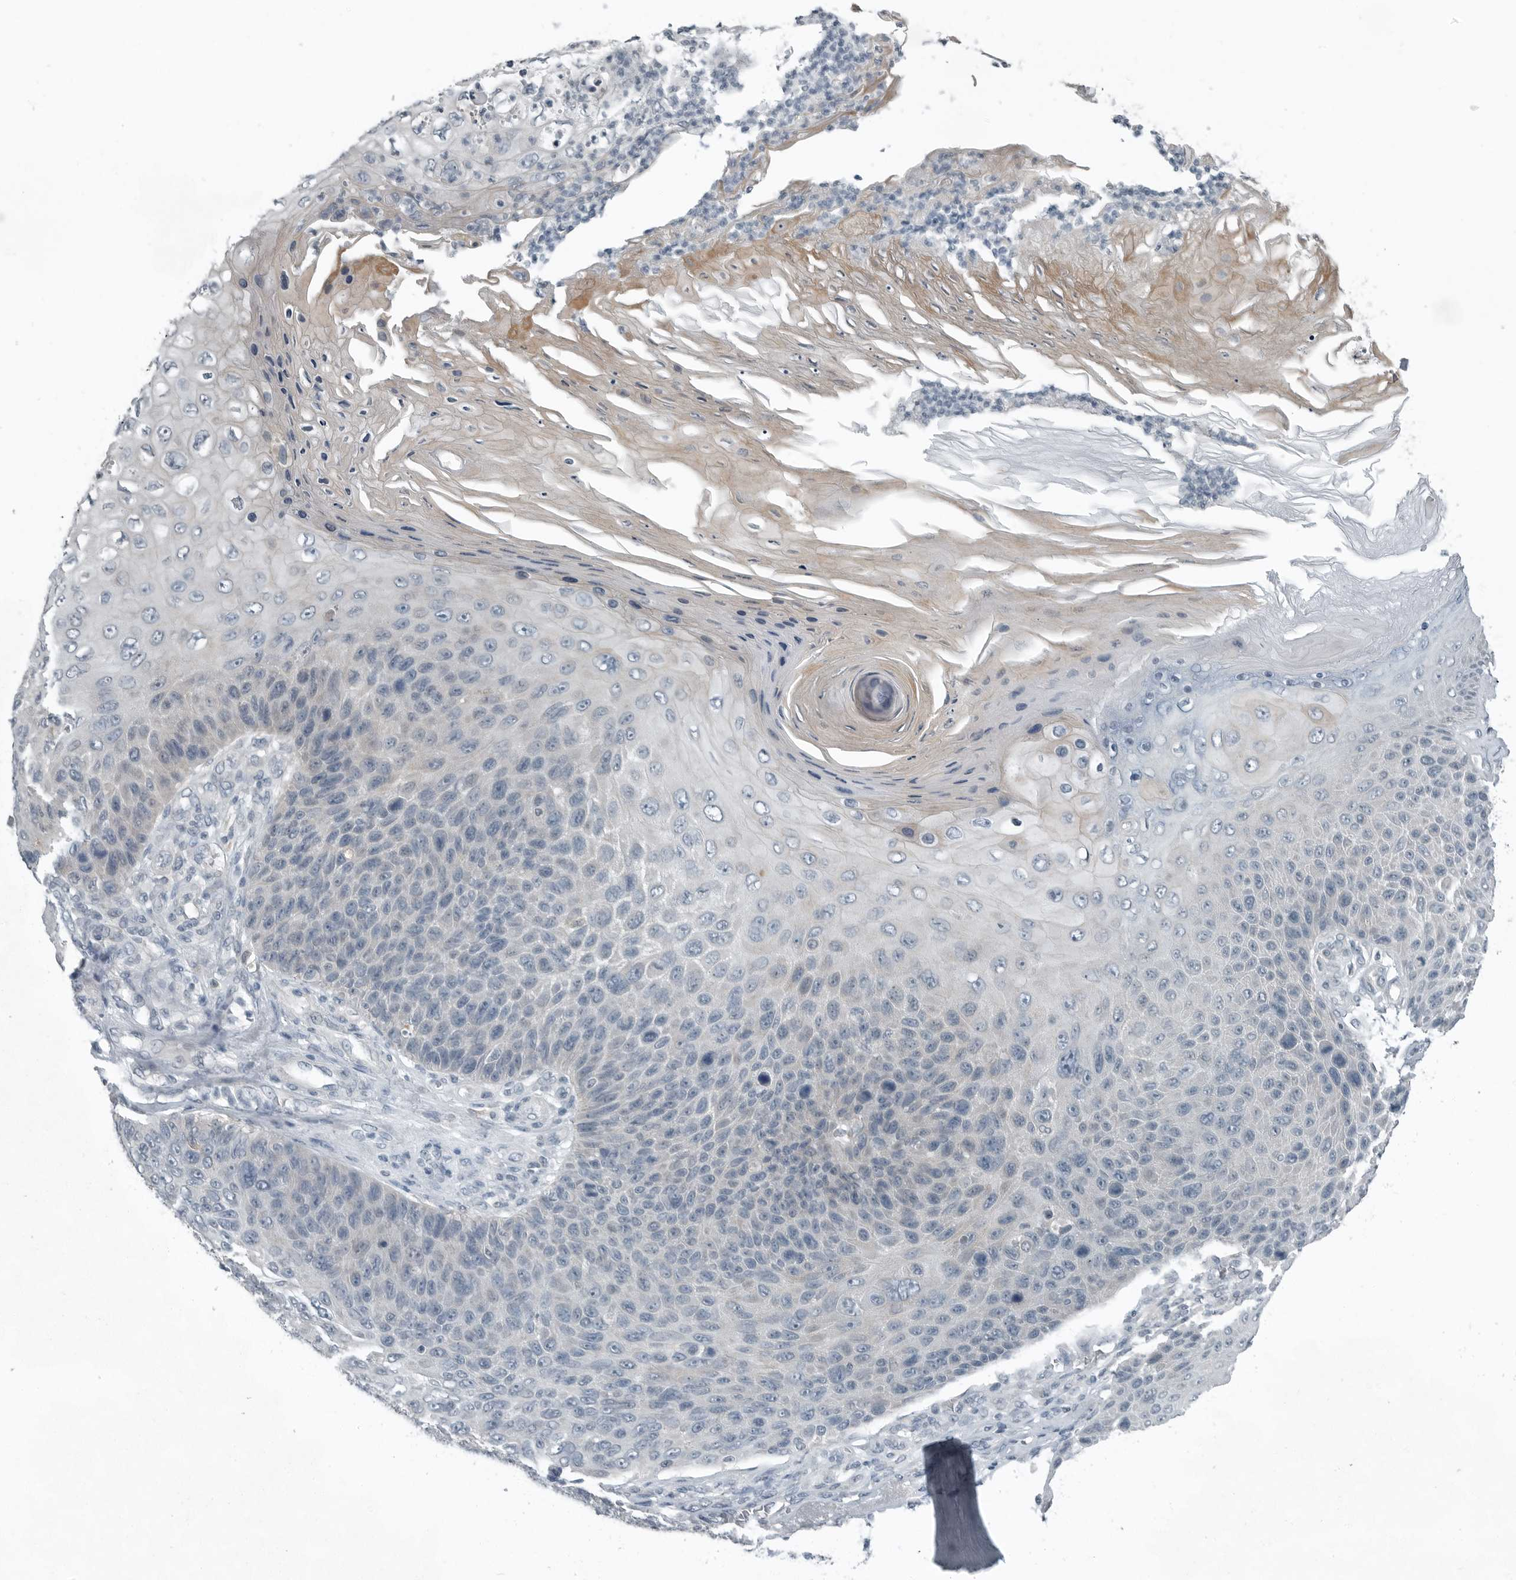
{"staining": {"intensity": "negative", "quantity": "none", "location": "none"}, "tissue": "skin cancer", "cell_type": "Tumor cells", "image_type": "cancer", "snomed": [{"axis": "morphology", "description": "Squamous cell carcinoma, NOS"}, {"axis": "topography", "description": "Skin"}], "caption": "There is no significant expression in tumor cells of skin cancer.", "gene": "KYAT1", "patient": {"sex": "female", "age": 88}}